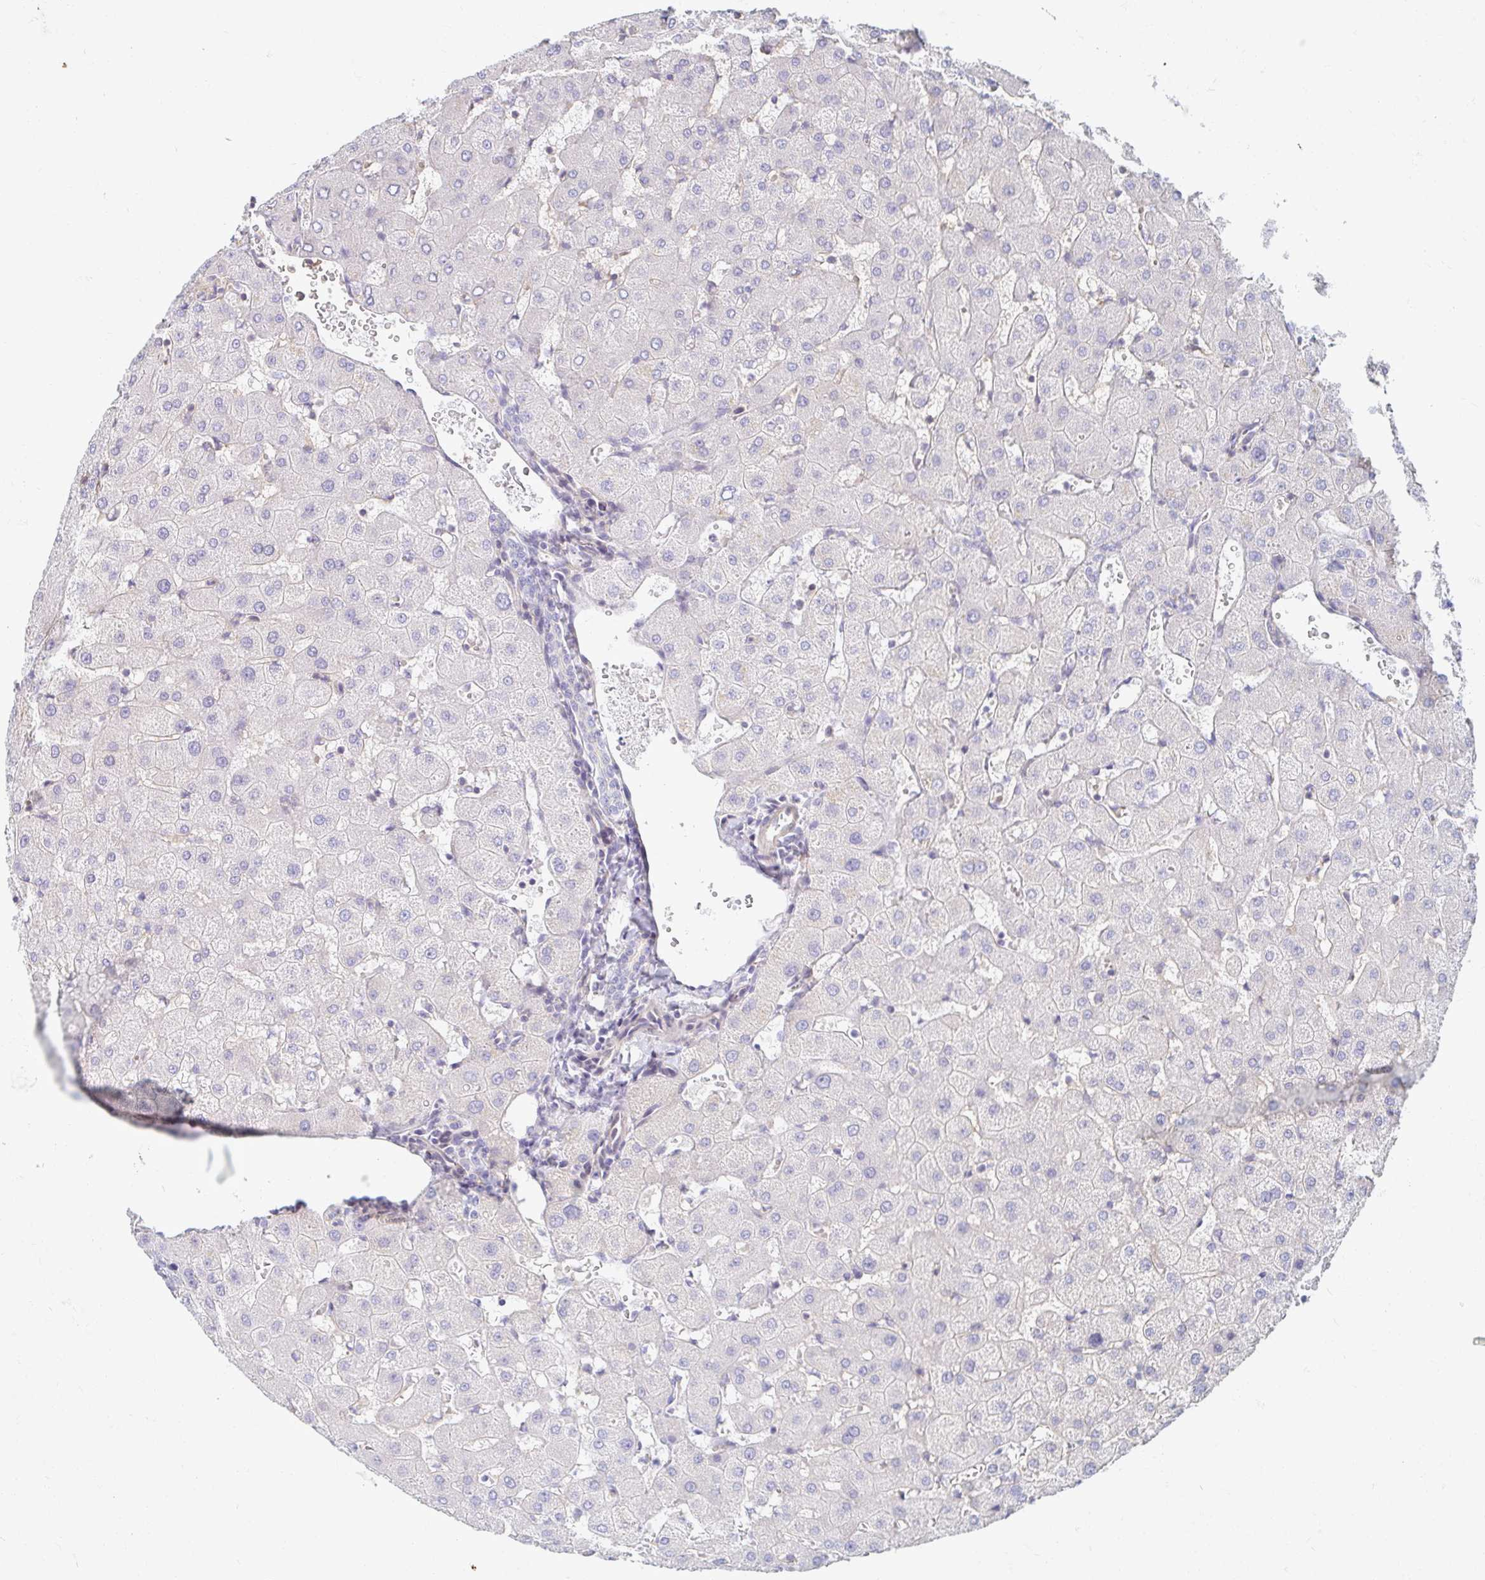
{"staining": {"intensity": "negative", "quantity": "none", "location": "none"}, "tissue": "liver", "cell_type": "Cholangiocytes", "image_type": "normal", "snomed": [{"axis": "morphology", "description": "Normal tissue, NOS"}, {"axis": "topography", "description": "Liver"}], "caption": "Protein analysis of unremarkable liver displays no significant expression in cholangiocytes. (Stains: DAB (3,3'-diaminobenzidine) immunohistochemistry (IHC) with hematoxylin counter stain, Microscopy: brightfield microscopy at high magnification).", "gene": "MYLK2", "patient": {"sex": "female", "age": 63}}